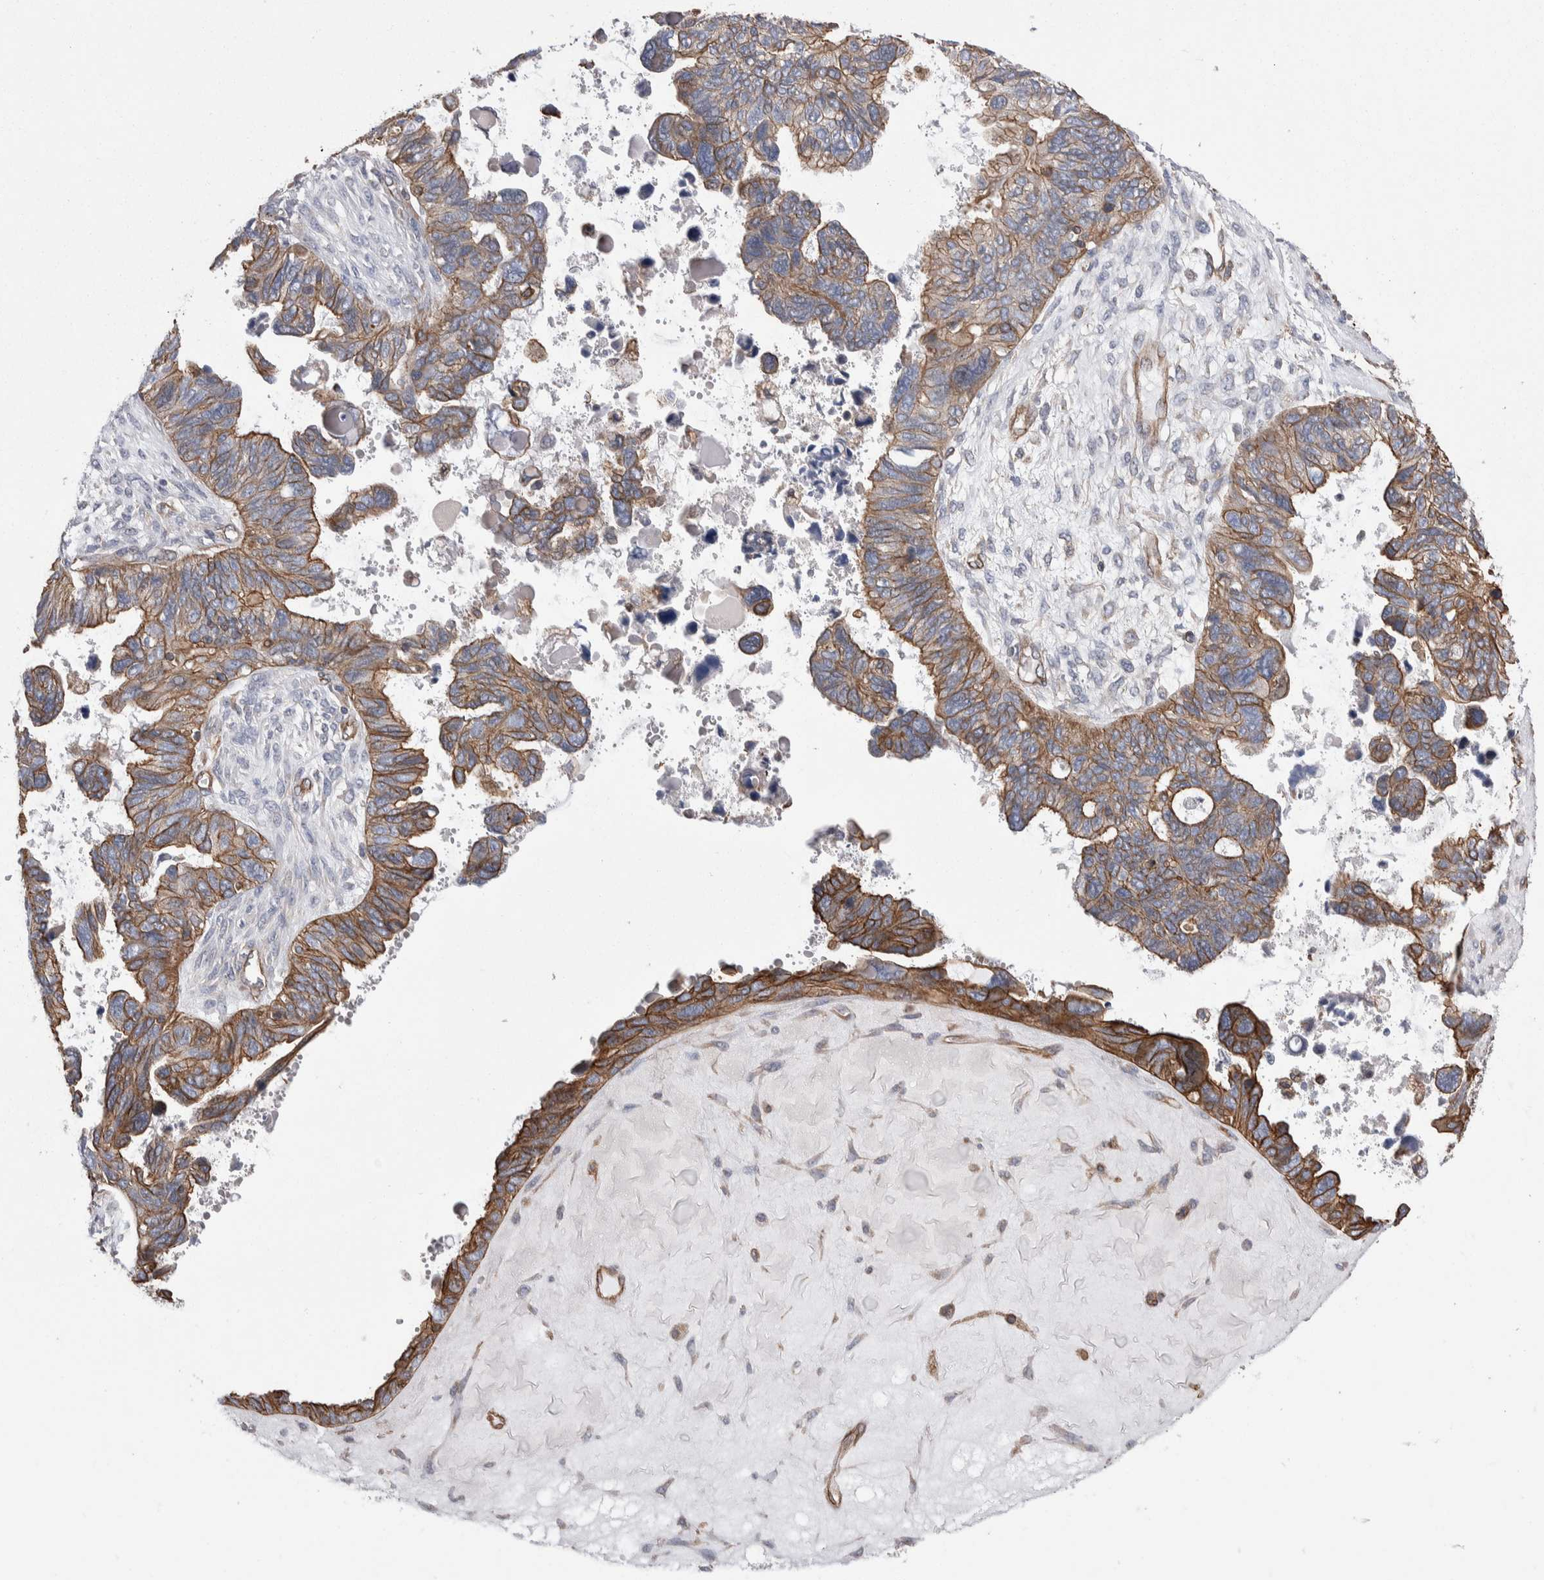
{"staining": {"intensity": "strong", "quantity": ">75%", "location": "cytoplasmic/membranous"}, "tissue": "ovarian cancer", "cell_type": "Tumor cells", "image_type": "cancer", "snomed": [{"axis": "morphology", "description": "Cystadenocarcinoma, serous, NOS"}, {"axis": "topography", "description": "Ovary"}], "caption": "Ovarian serous cystadenocarcinoma stained with immunohistochemistry displays strong cytoplasmic/membranous expression in approximately >75% of tumor cells.", "gene": "KIF12", "patient": {"sex": "female", "age": 79}}